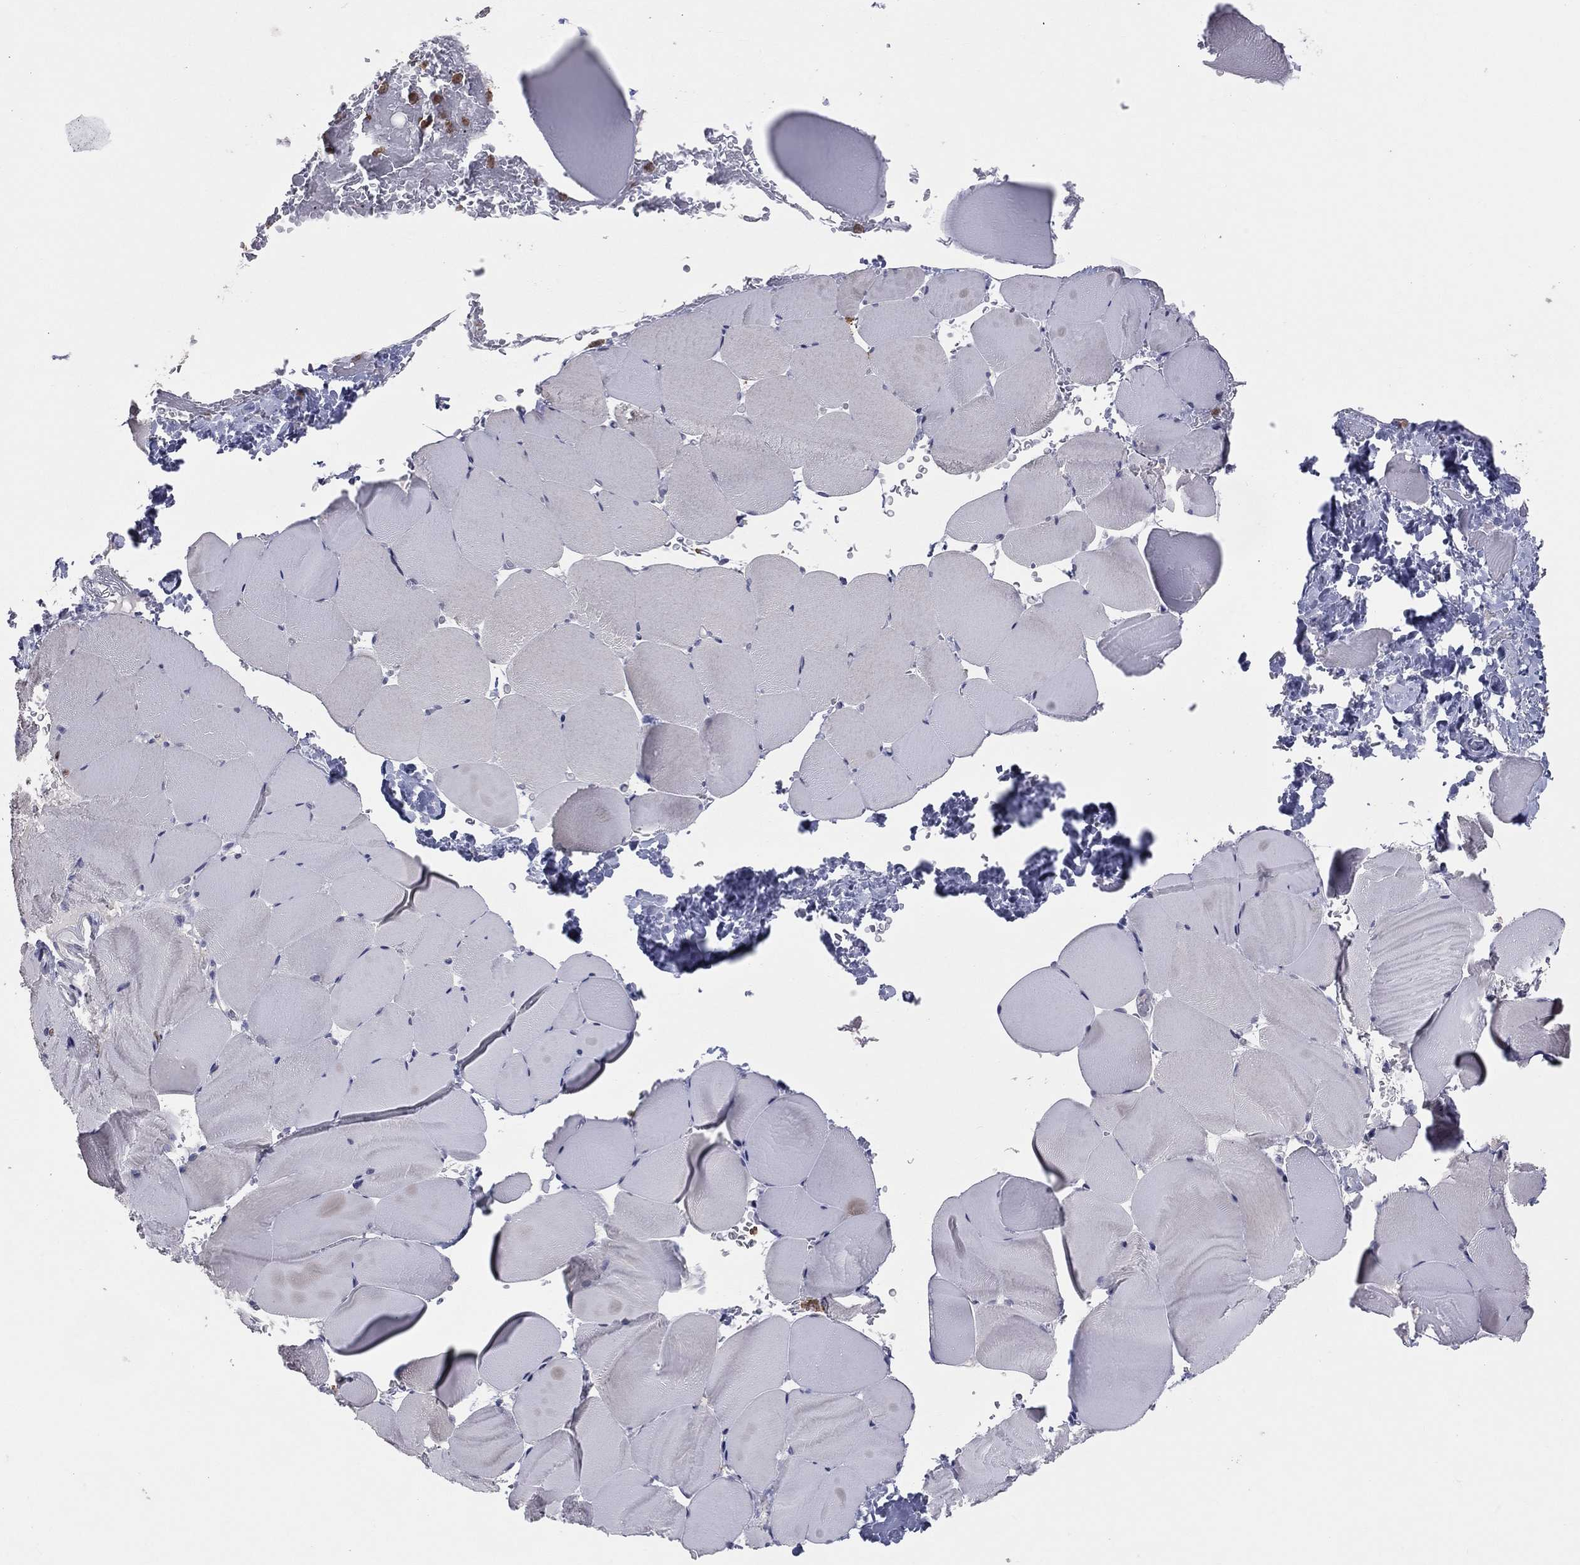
{"staining": {"intensity": "negative", "quantity": "none", "location": "none"}, "tissue": "skeletal muscle", "cell_type": "Myocytes", "image_type": "normal", "snomed": [{"axis": "morphology", "description": "Normal tissue, NOS"}, {"axis": "topography", "description": "Skeletal muscle"}], "caption": "DAB (3,3'-diaminobenzidine) immunohistochemical staining of unremarkable human skeletal muscle displays no significant staining in myocytes.", "gene": "PSTPIP1", "patient": {"sex": "female", "age": 37}}